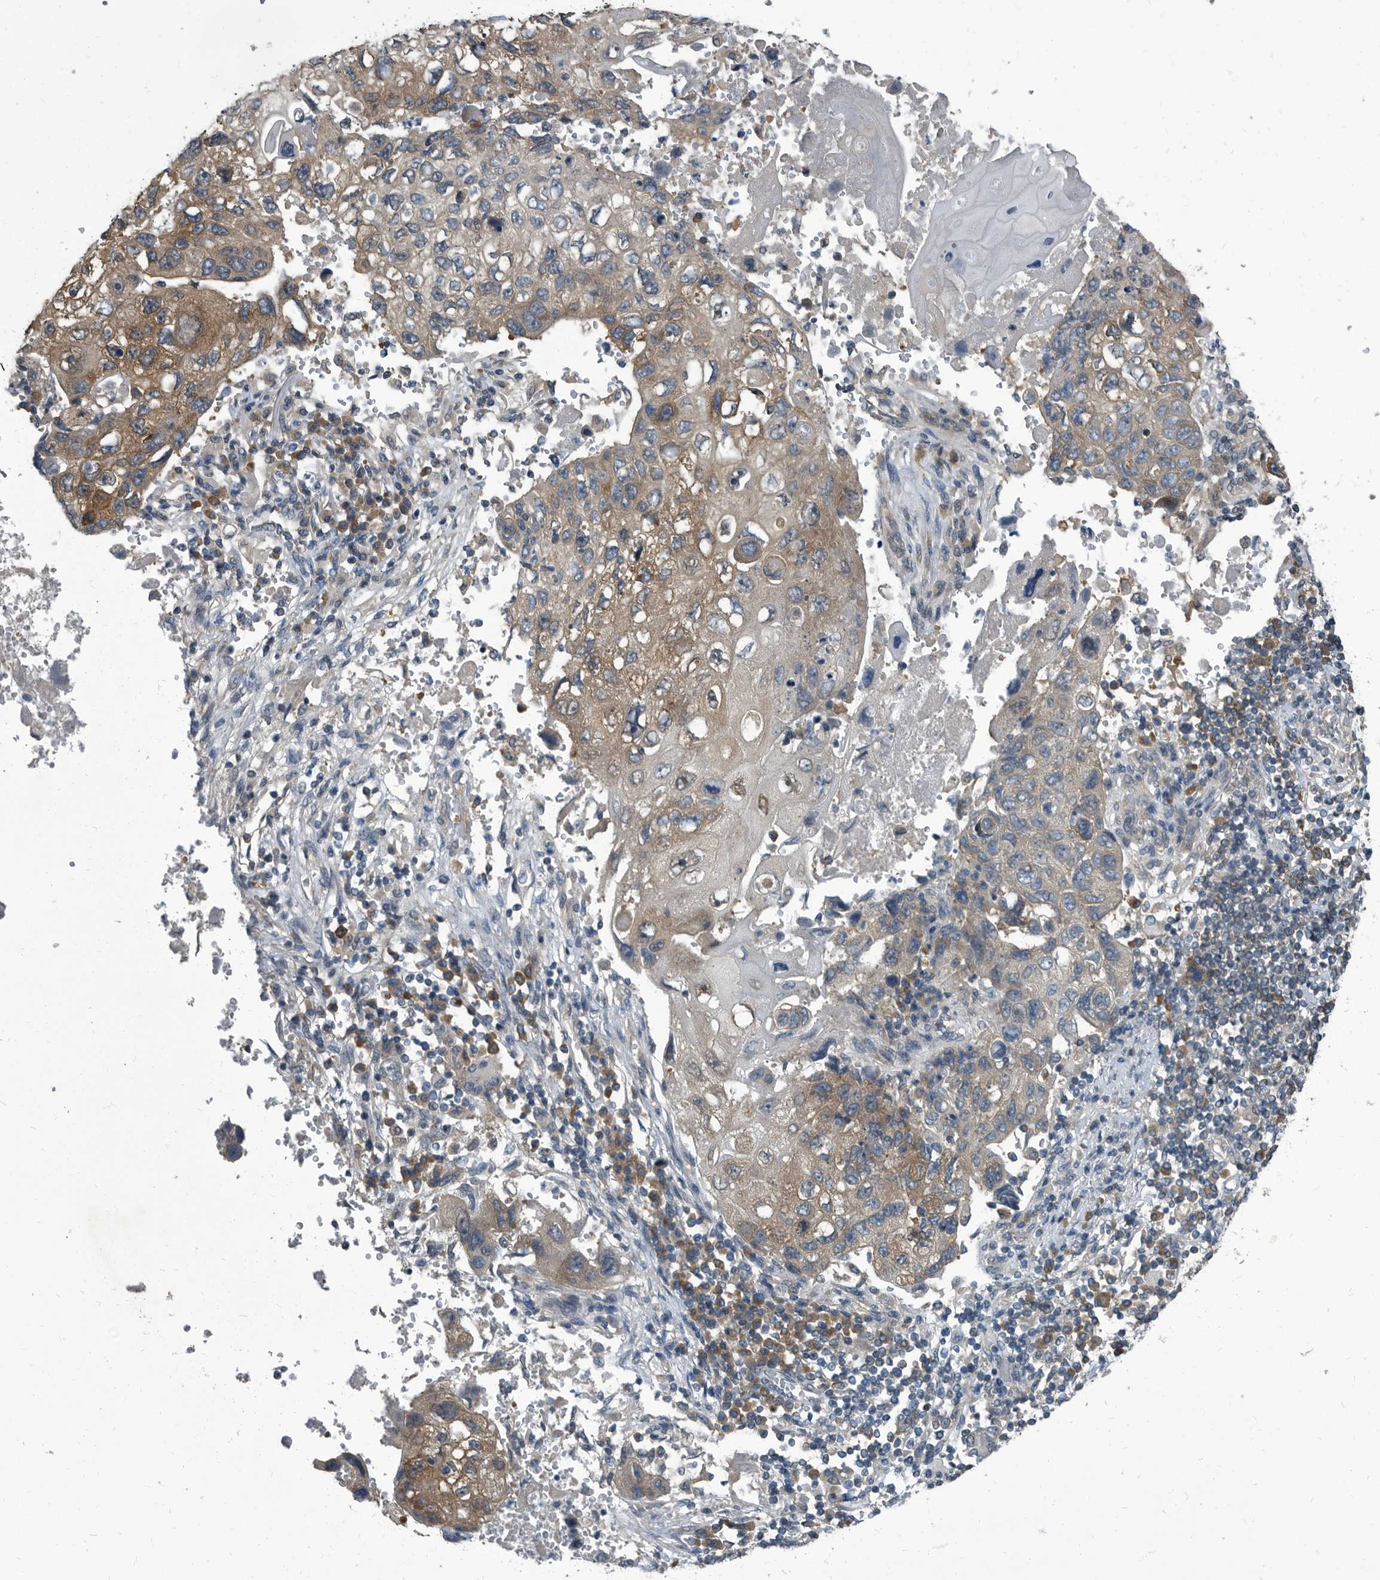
{"staining": {"intensity": "moderate", "quantity": "<25%", "location": "cytoplasmic/membranous"}, "tissue": "lung cancer", "cell_type": "Tumor cells", "image_type": "cancer", "snomed": [{"axis": "morphology", "description": "Squamous cell carcinoma, NOS"}, {"axis": "topography", "description": "Lung"}], "caption": "An image of lung cancer (squamous cell carcinoma) stained for a protein demonstrates moderate cytoplasmic/membranous brown staining in tumor cells. The staining is performed using DAB (3,3'-diaminobenzidine) brown chromogen to label protein expression. The nuclei are counter-stained blue using hematoxylin.", "gene": "CDV3", "patient": {"sex": "male", "age": 61}}